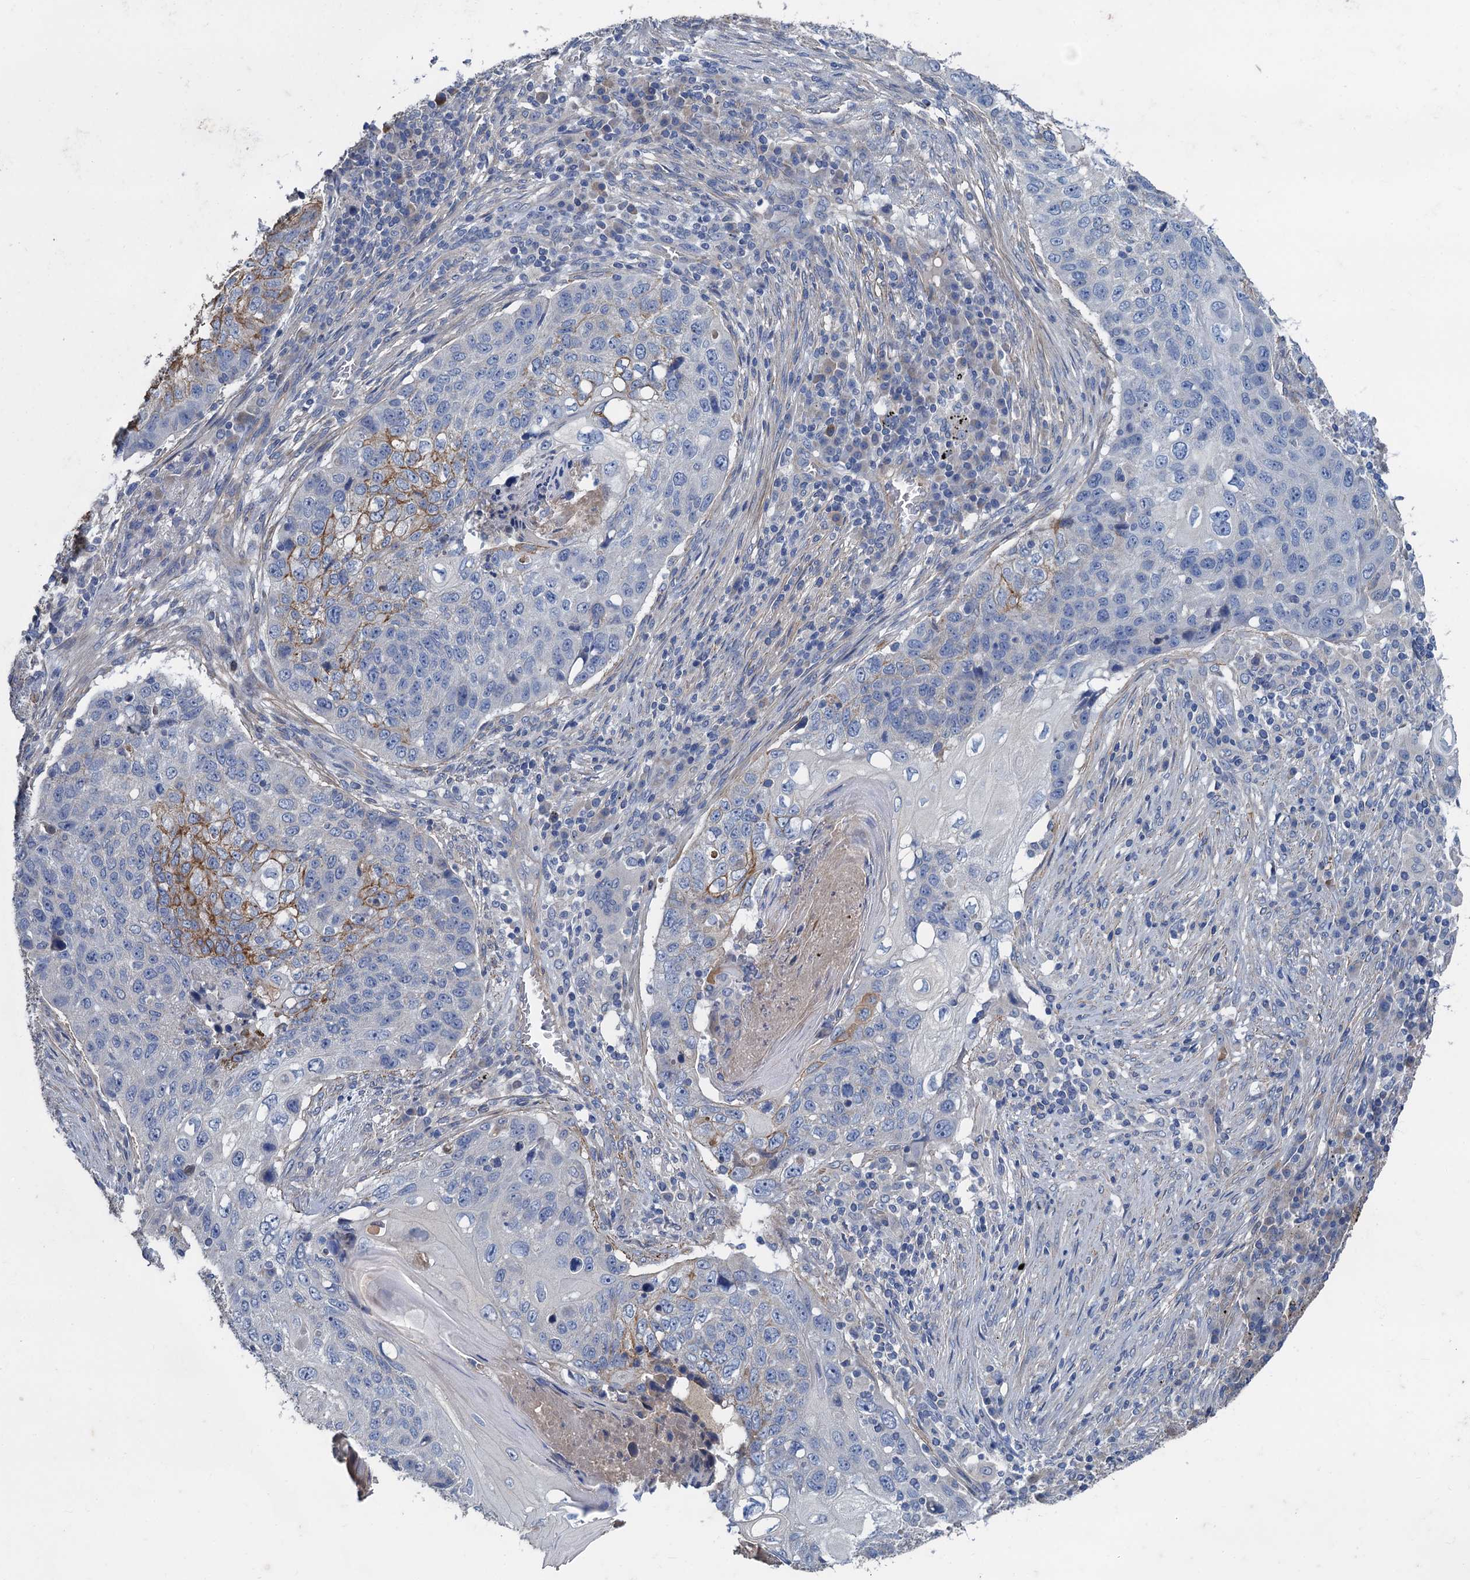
{"staining": {"intensity": "negative", "quantity": "none", "location": "none"}, "tissue": "lung cancer", "cell_type": "Tumor cells", "image_type": "cancer", "snomed": [{"axis": "morphology", "description": "Squamous cell carcinoma, NOS"}, {"axis": "topography", "description": "Lung"}], "caption": "Immunohistochemical staining of human lung cancer demonstrates no significant positivity in tumor cells. (DAB (3,3'-diaminobenzidine) immunohistochemistry with hematoxylin counter stain).", "gene": "SMCO3", "patient": {"sex": "female", "age": 63}}